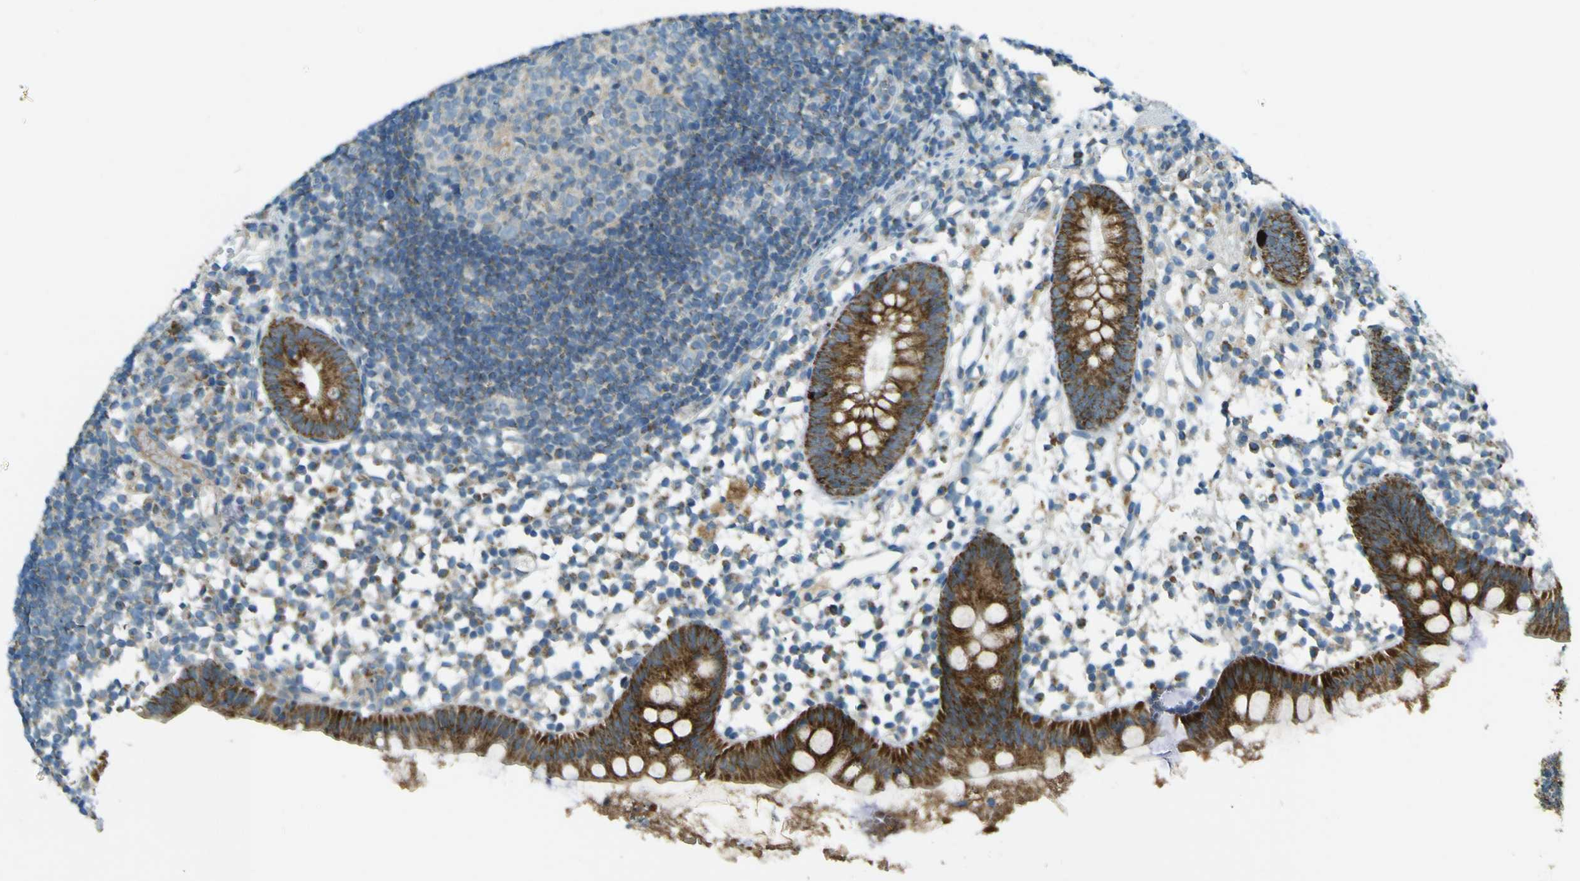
{"staining": {"intensity": "strong", "quantity": ">75%", "location": "cytoplasmic/membranous"}, "tissue": "appendix", "cell_type": "Glandular cells", "image_type": "normal", "snomed": [{"axis": "morphology", "description": "Normal tissue, NOS"}, {"axis": "topography", "description": "Appendix"}], "caption": "Protein expression analysis of normal human appendix reveals strong cytoplasmic/membranous staining in approximately >75% of glandular cells.", "gene": "FKTN", "patient": {"sex": "female", "age": 20}}